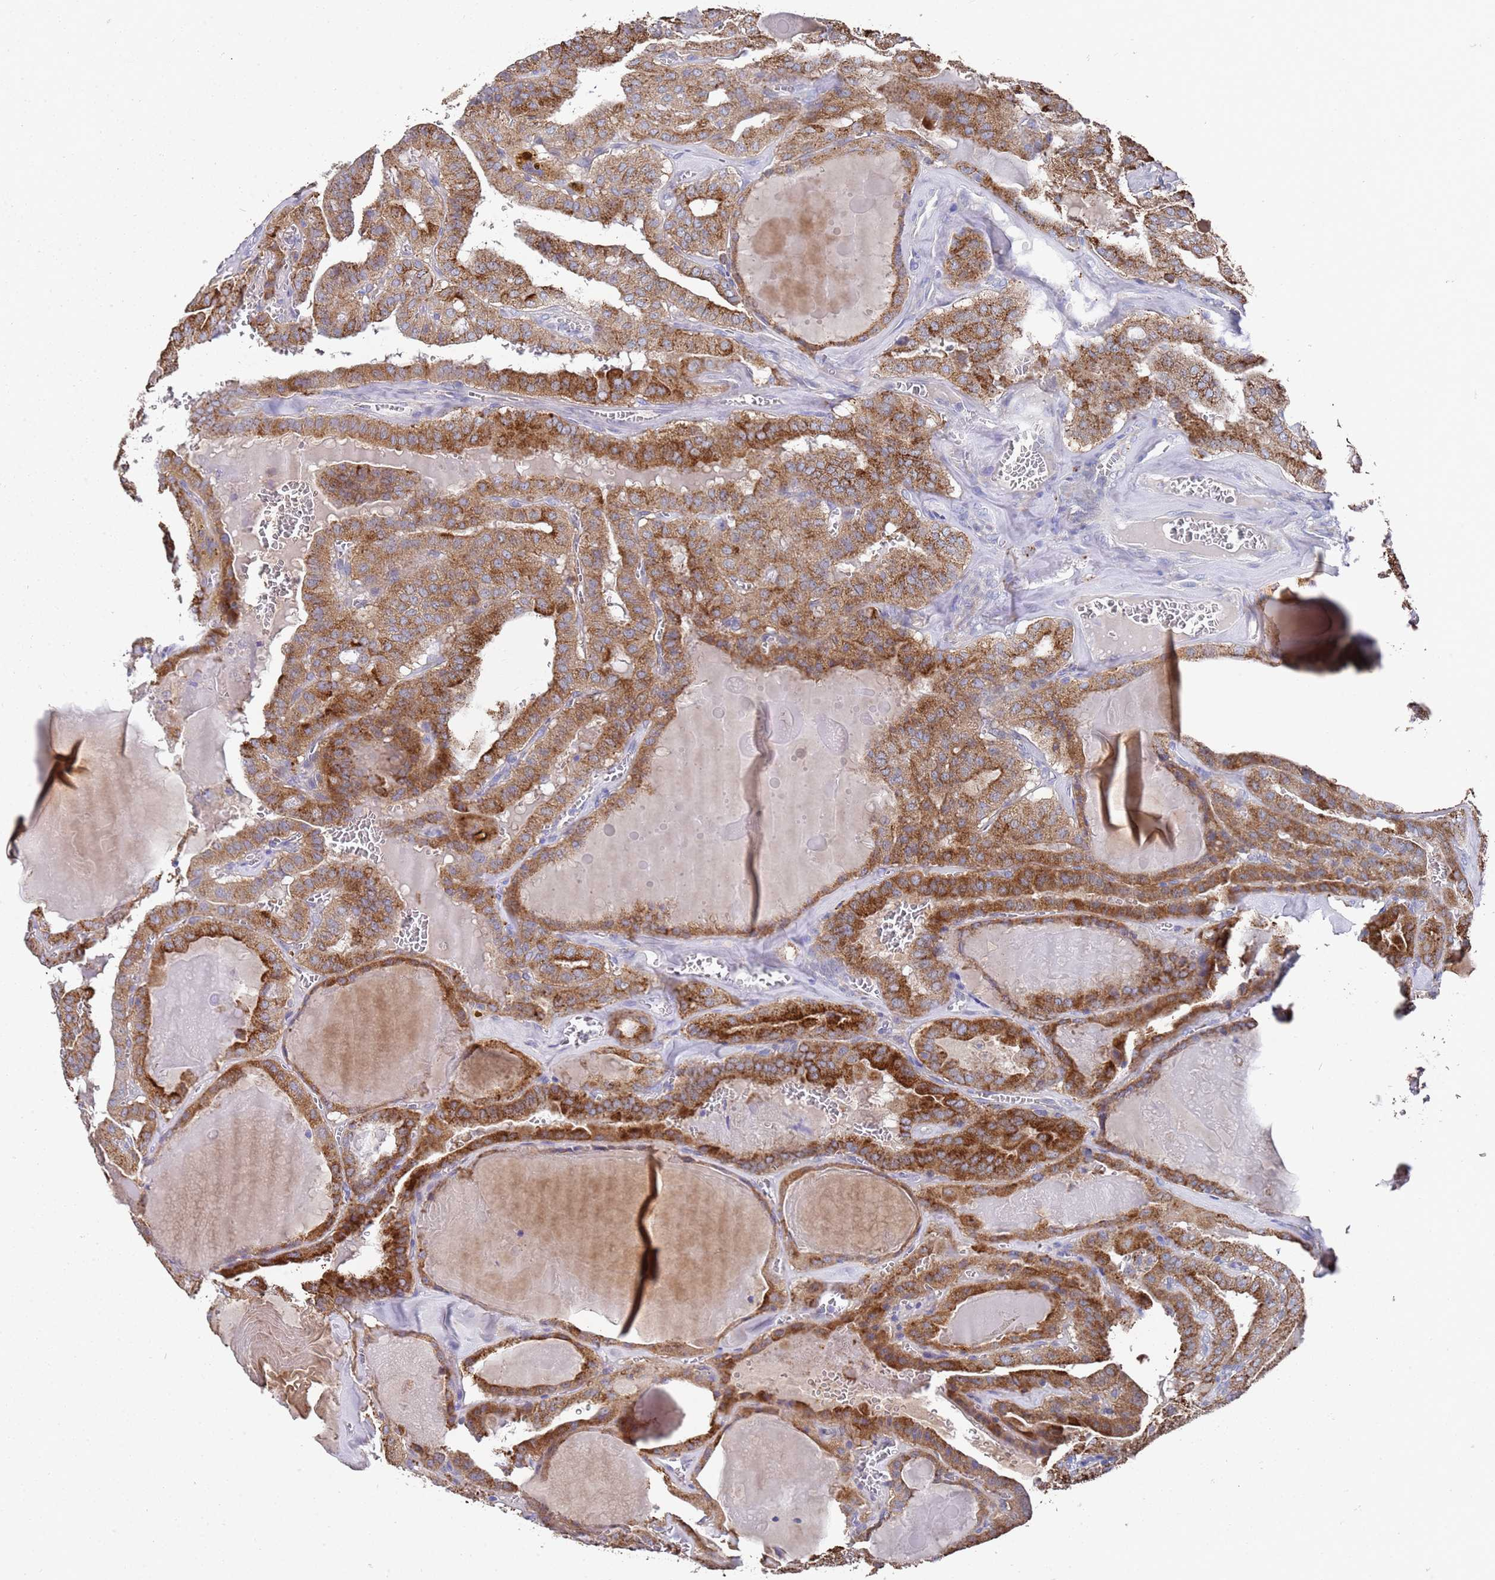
{"staining": {"intensity": "strong", "quantity": ">75%", "location": "cytoplasmic/membranous"}, "tissue": "thyroid cancer", "cell_type": "Tumor cells", "image_type": "cancer", "snomed": [{"axis": "morphology", "description": "Papillary adenocarcinoma, NOS"}, {"axis": "topography", "description": "Thyroid gland"}], "caption": "Thyroid papillary adenocarcinoma was stained to show a protein in brown. There is high levels of strong cytoplasmic/membranous expression in about >75% of tumor cells.", "gene": "NPEPPS", "patient": {"sex": "male", "age": 52}}